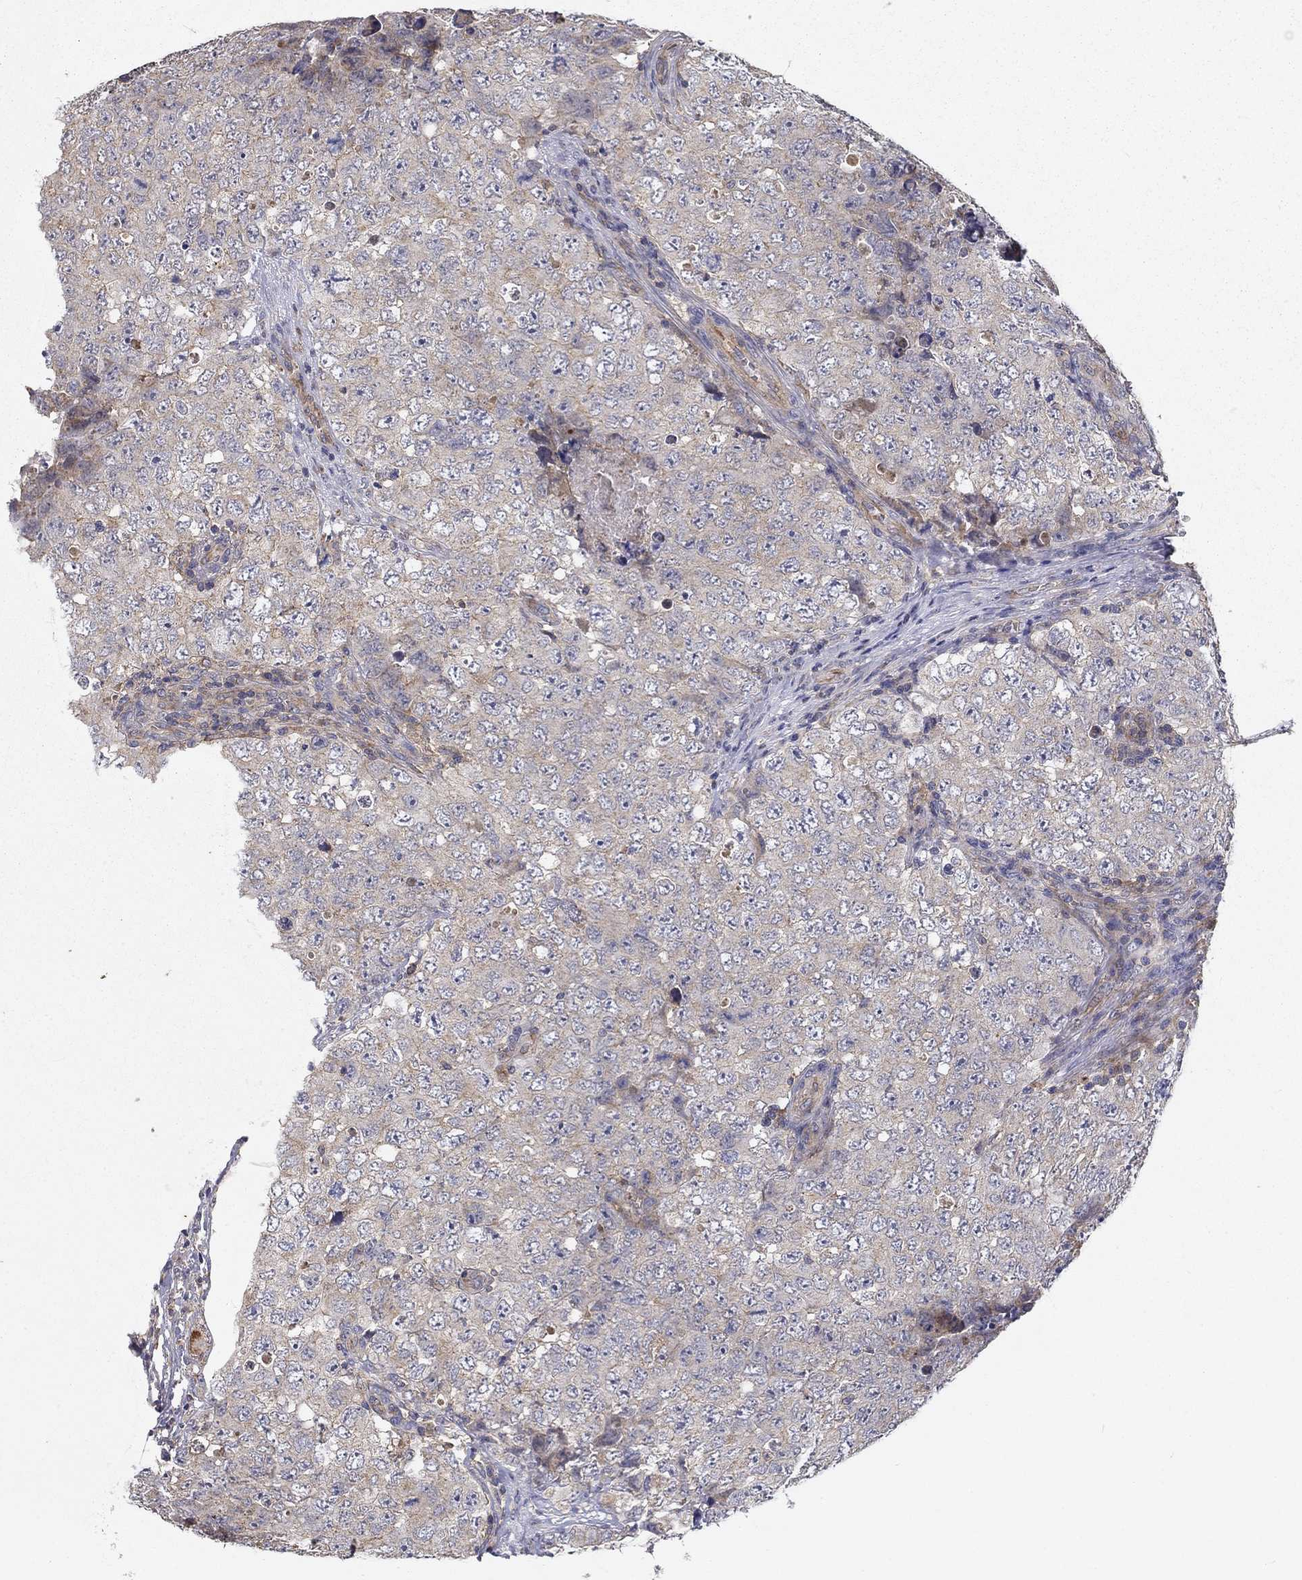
{"staining": {"intensity": "negative", "quantity": "none", "location": "none"}, "tissue": "testis cancer", "cell_type": "Tumor cells", "image_type": "cancer", "snomed": [{"axis": "morphology", "description": "Seminoma, NOS"}, {"axis": "topography", "description": "Testis"}], "caption": "Immunohistochemistry (IHC) of testis cancer (seminoma) shows no staining in tumor cells.", "gene": "ALDH4A1", "patient": {"sex": "male", "age": 34}}